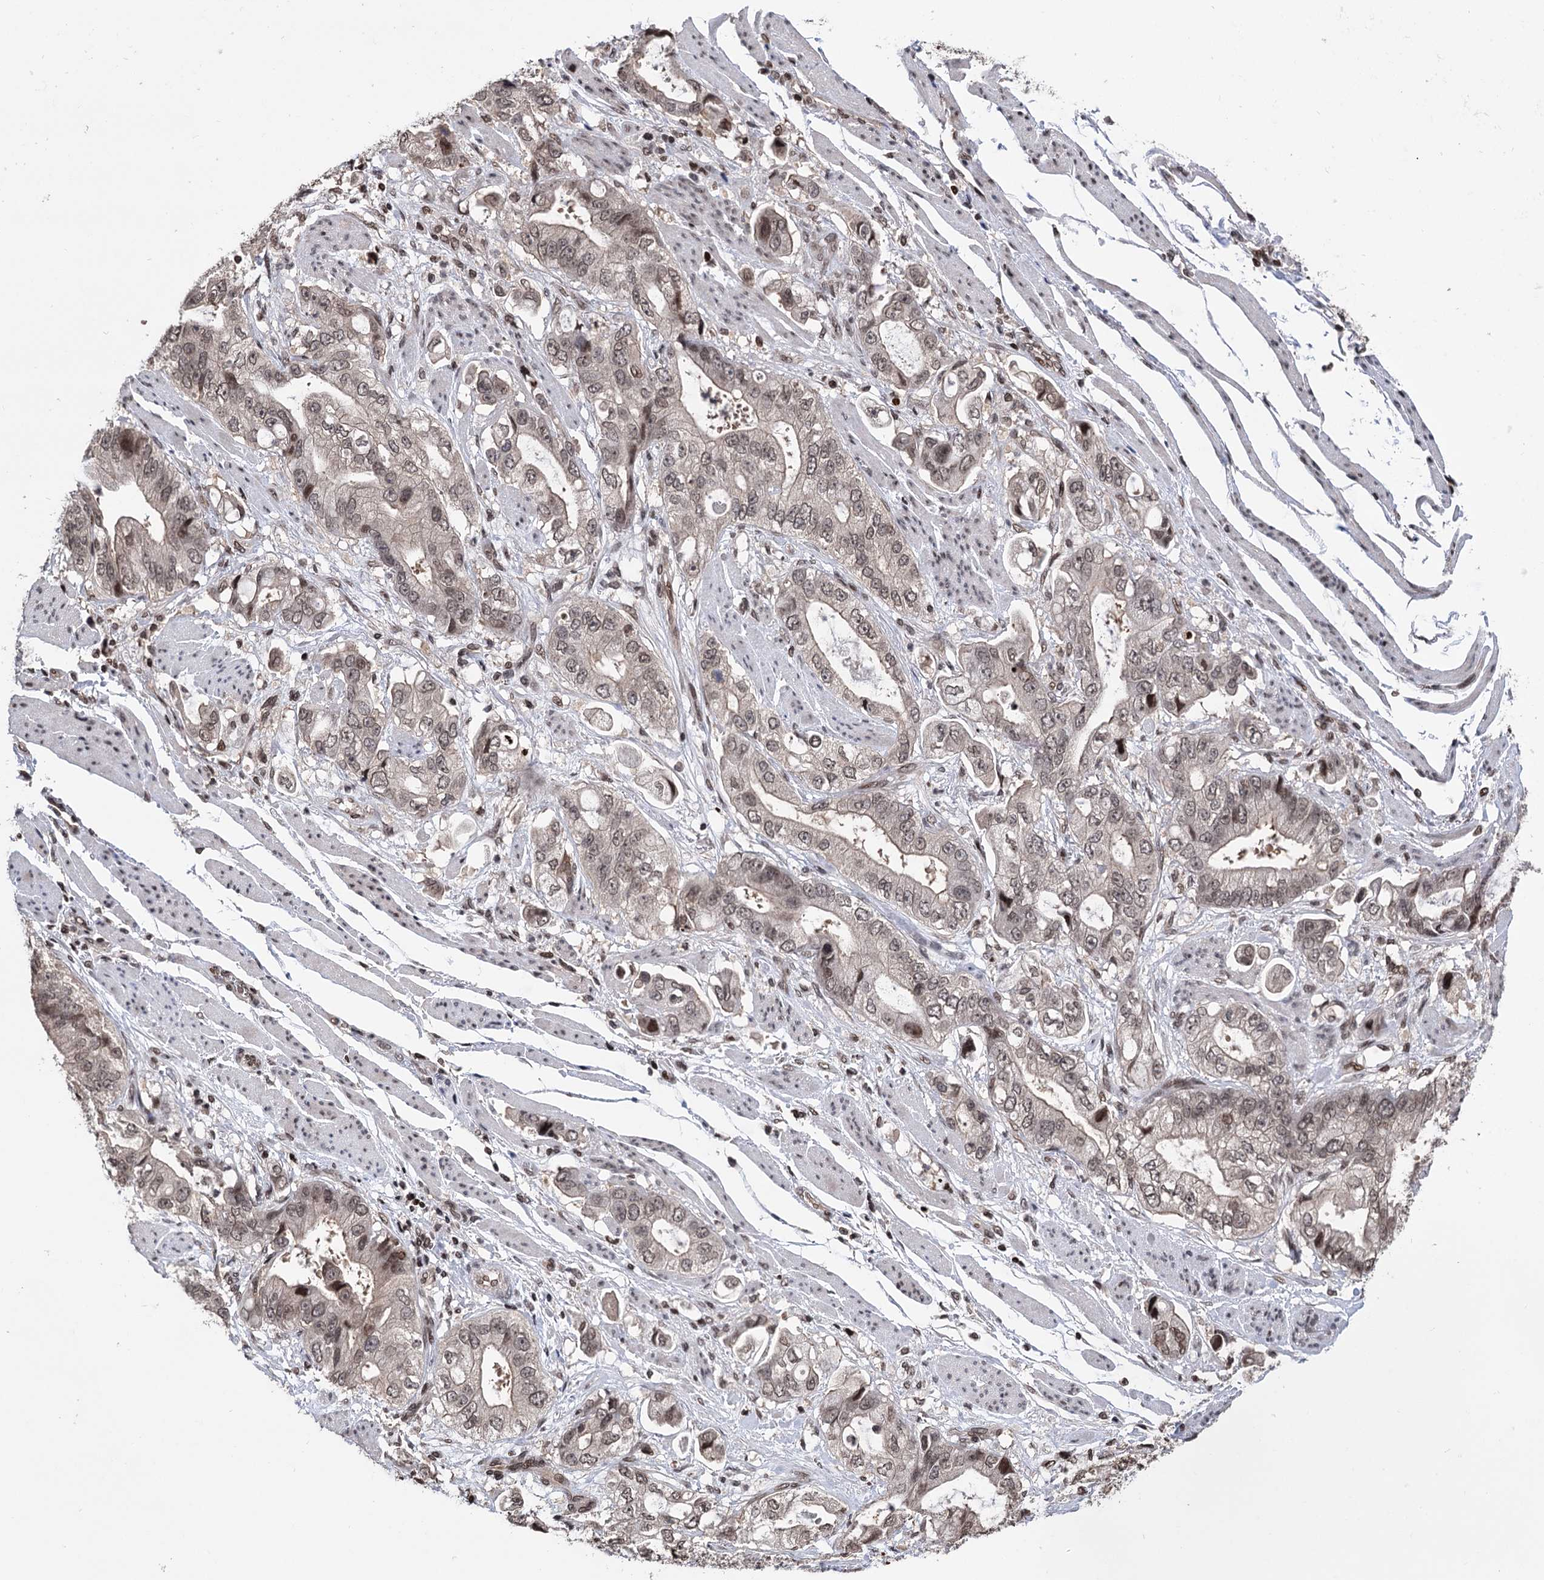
{"staining": {"intensity": "weak", "quantity": ">75%", "location": "nuclear"}, "tissue": "stomach cancer", "cell_type": "Tumor cells", "image_type": "cancer", "snomed": [{"axis": "morphology", "description": "Adenocarcinoma, NOS"}, {"axis": "topography", "description": "Stomach"}], "caption": "Immunohistochemistry (IHC) of stomach adenocarcinoma demonstrates low levels of weak nuclear positivity in about >75% of tumor cells.", "gene": "CCDC77", "patient": {"sex": "male", "age": 62}}